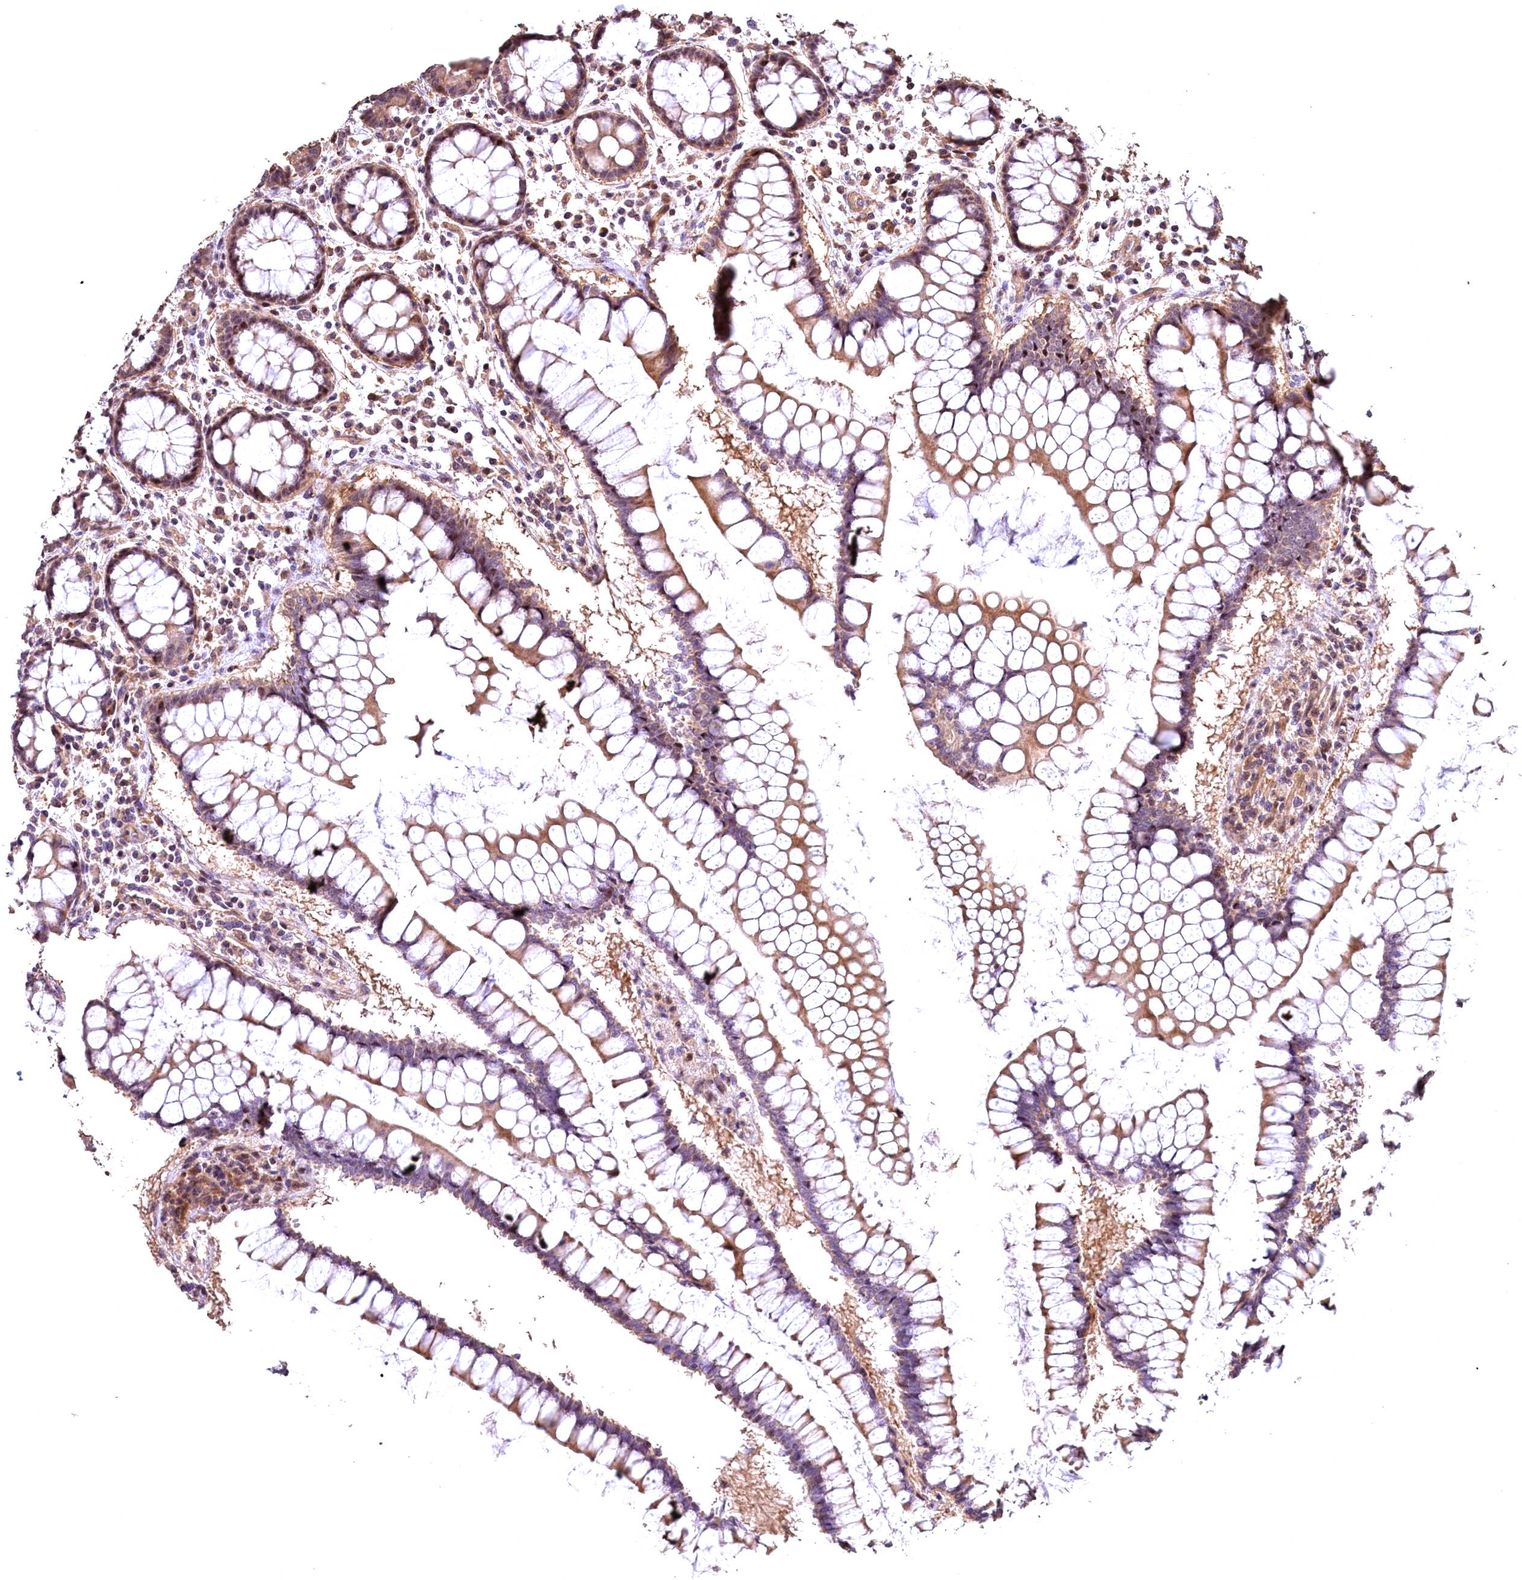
{"staining": {"intensity": "negative", "quantity": "none", "location": "none"}, "tissue": "colon", "cell_type": "Endothelial cells", "image_type": "normal", "snomed": [{"axis": "morphology", "description": "Normal tissue, NOS"}, {"axis": "morphology", "description": "Adenocarcinoma, NOS"}, {"axis": "topography", "description": "Colon"}], "caption": "A photomicrograph of colon stained for a protein reveals no brown staining in endothelial cells. (DAB (3,3'-diaminobenzidine) immunohistochemistry (IHC), high magnification).", "gene": "FUZ", "patient": {"sex": "female", "age": 55}}